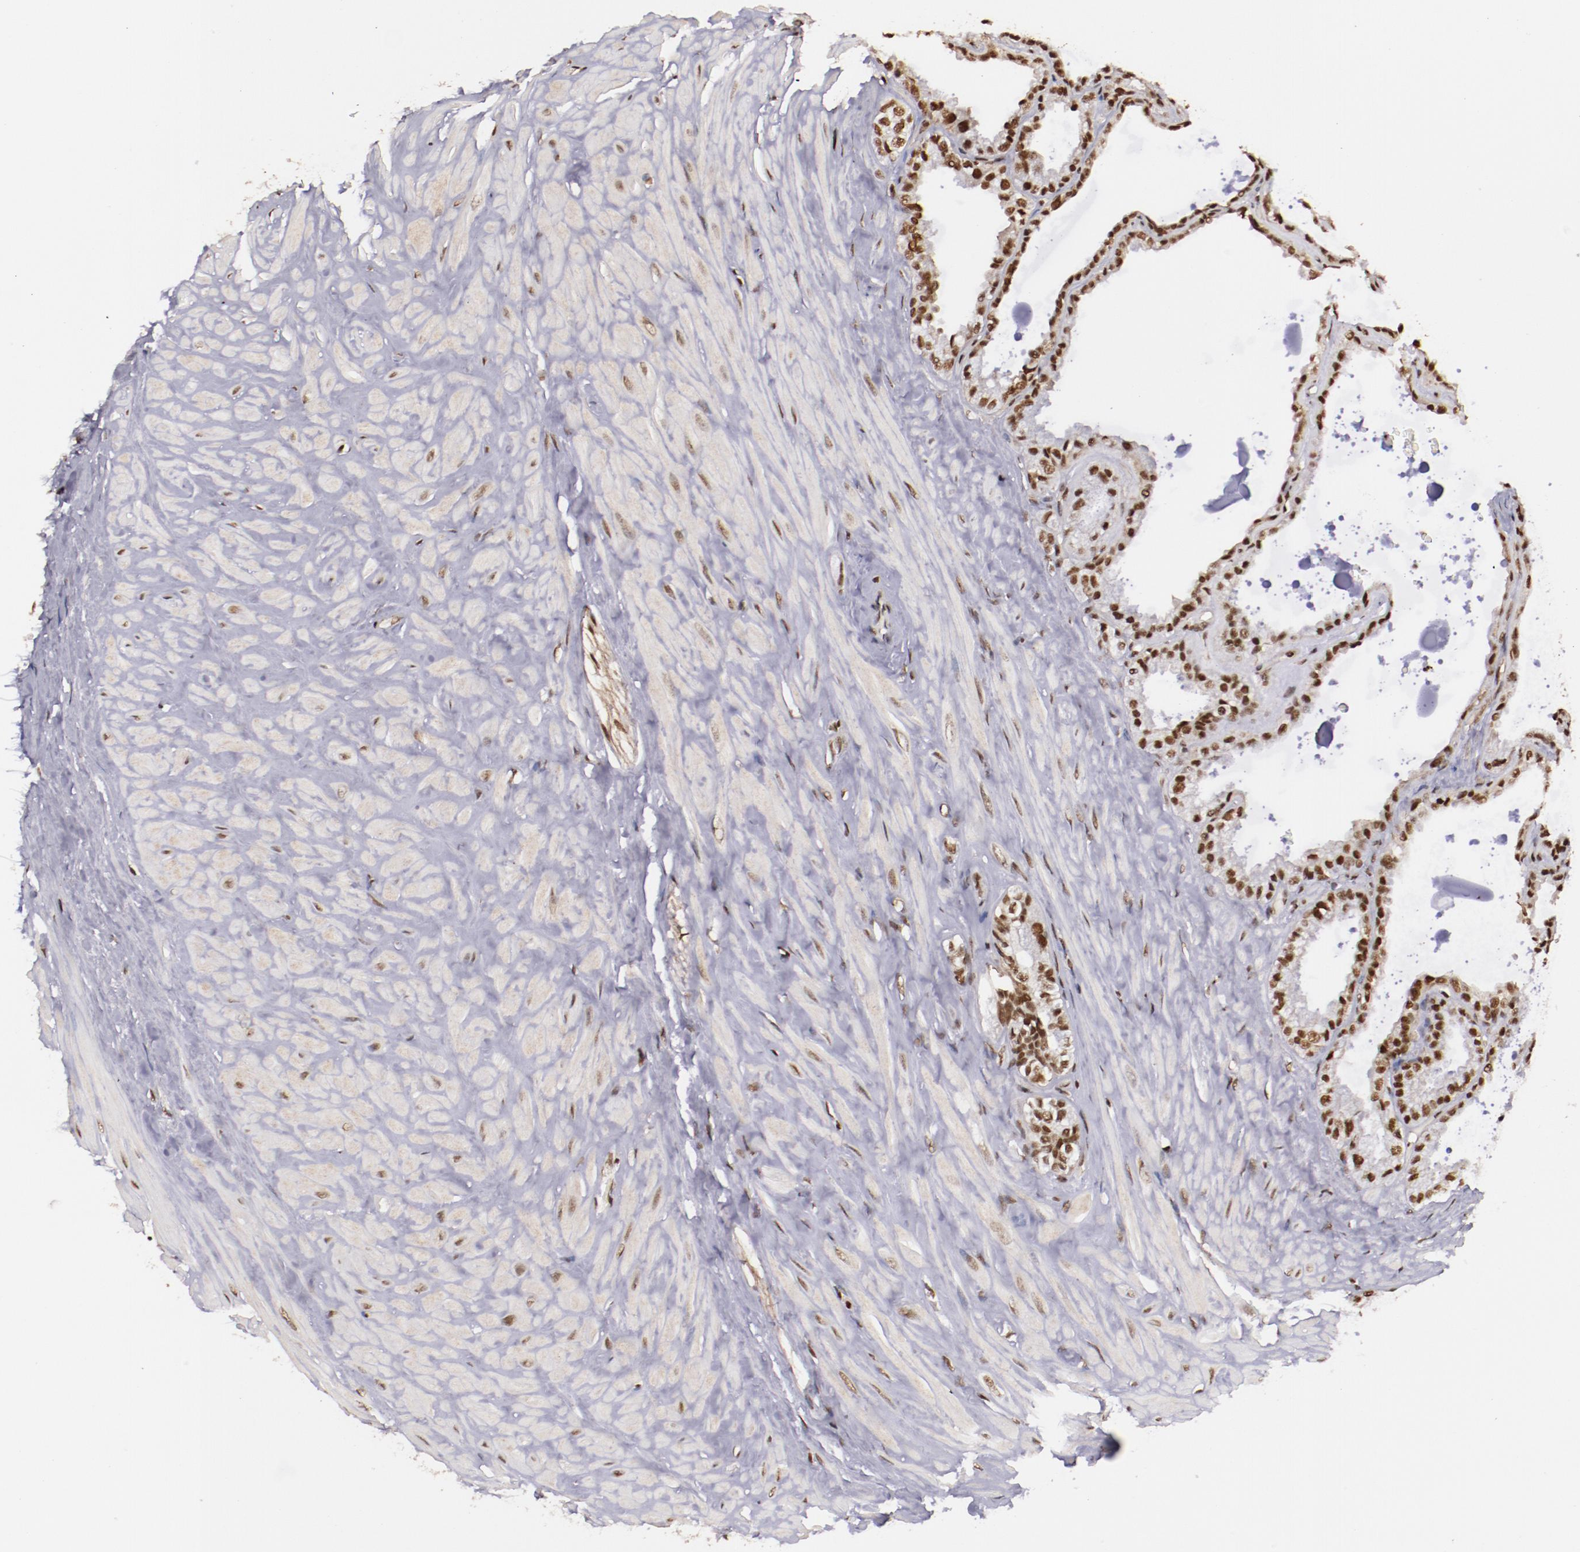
{"staining": {"intensity": "moderate", "quantity": ">75%", "location": "nuclear"}, "tissue": "seminal vesicle", "cell_type": "Glandular cells", "image_type": "normal", "snomed": [{"axis": "morphology", "description": "Normal tissue, NOS"}, {"axis": "morphology", "description": "Inflammation, NOS"}, {"axis": "topography", "description": "Urinary bladder"}, {"axis": "topography", "description": "Prostate"}, {"axis": "topography", "description": "Seminal veicle"}], "caption": "Immunohistochemical staining of normal seminal vesicle reveals moderate nuclear protein positivity in about >75% of glandular cells. The staining was performed using DAB (3,3'-diaminobenzidine), with brown indicating positive protein expression. Nuclei are stained blue with hematoxylin.", "gene": "STAG2", "patient": {"sex": "male", "age": 82}}